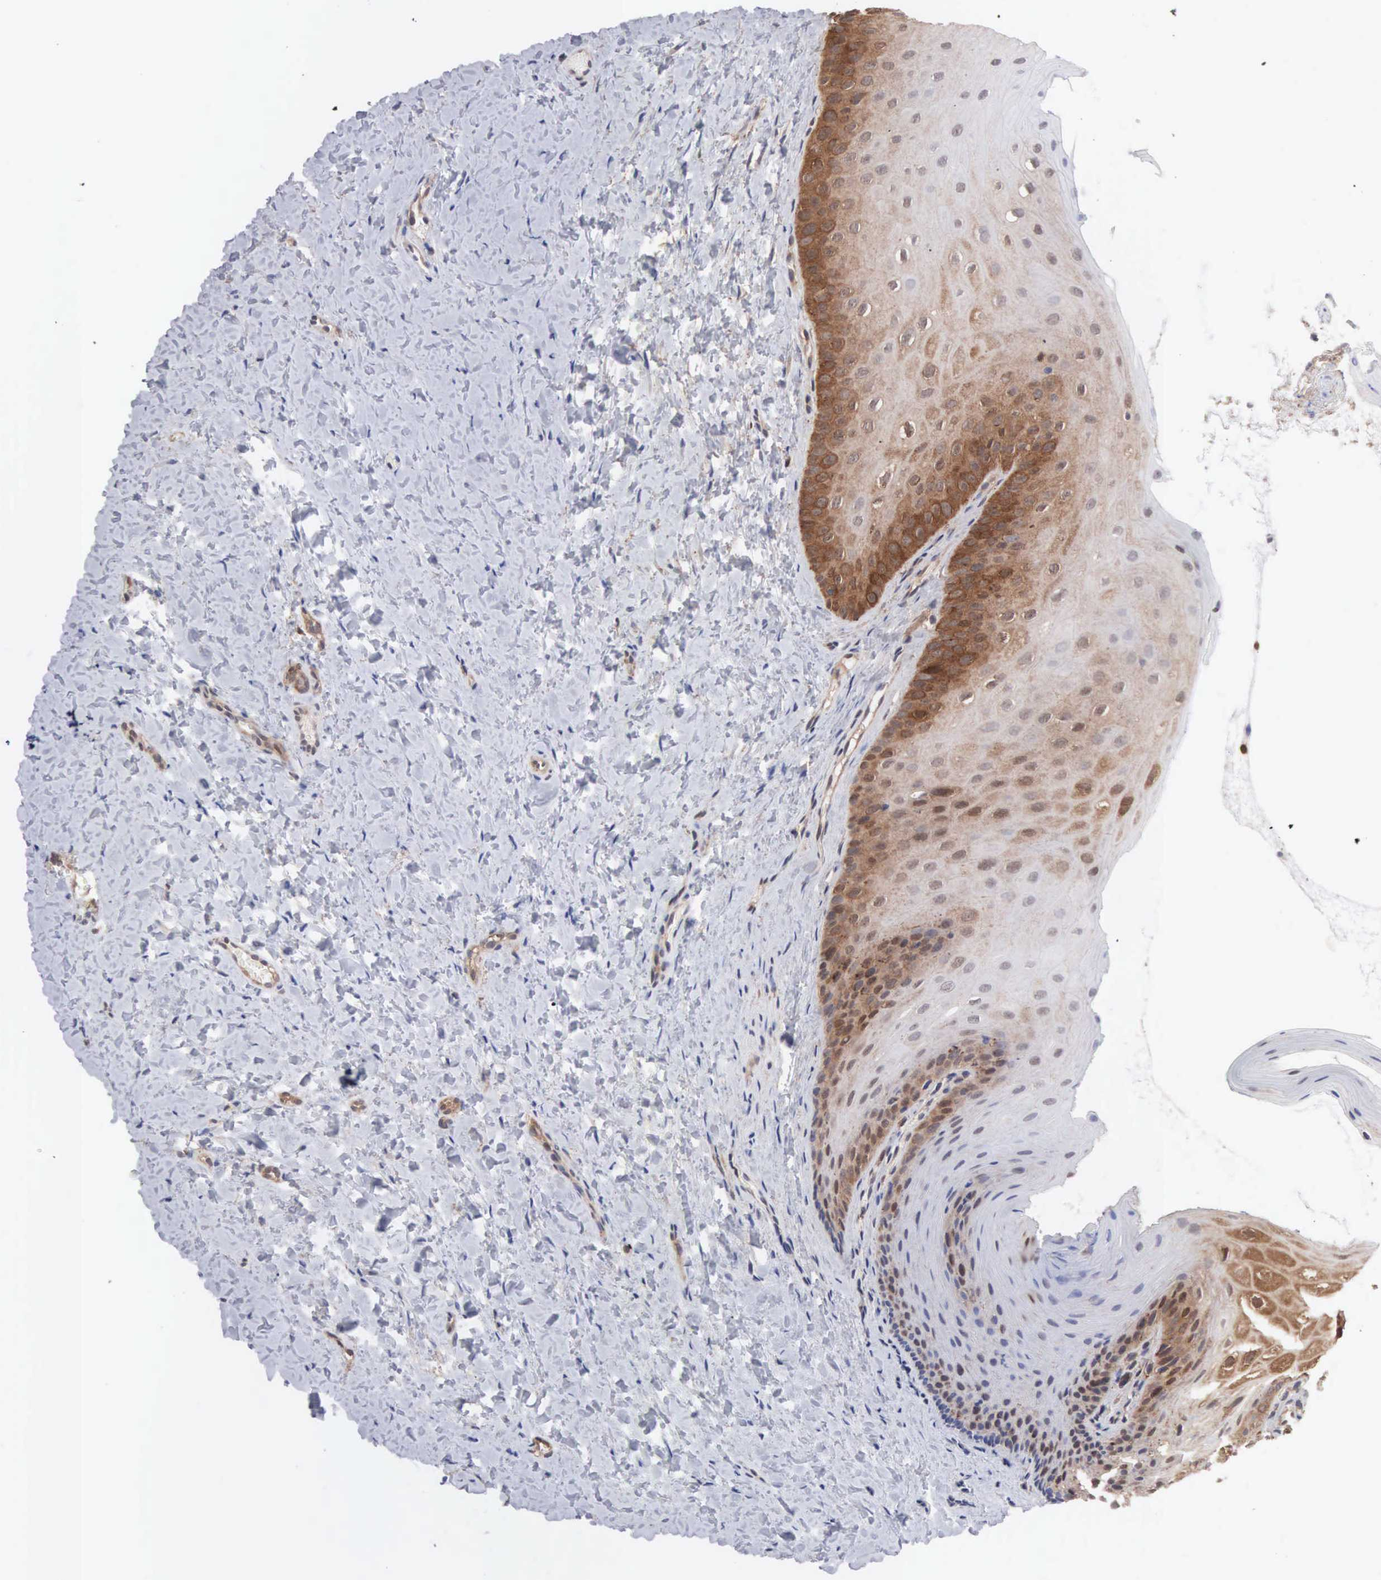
{"staining": {"intensity": "moderate", "quantity": "<25%", "location": "cytoplasmic/membranous"}, "tissue": "oral mucosa", "cell_type": "Squamous epithelial cells", "image_type": "normal", "snomed": [{"axis": "morphology", "description": "Normal tissue, NOS"}, {"axis": "topography", "description": "Oral tissue"}], "caption": "This image reveals immunohistochemistry staining of normal oral mucosa, with low moderate cytoplasmic/membranous expression in about <25% of squamous epithelial cells.", "gene": "MTHFD1", "patient": {"sex": "female", "age": 23}}